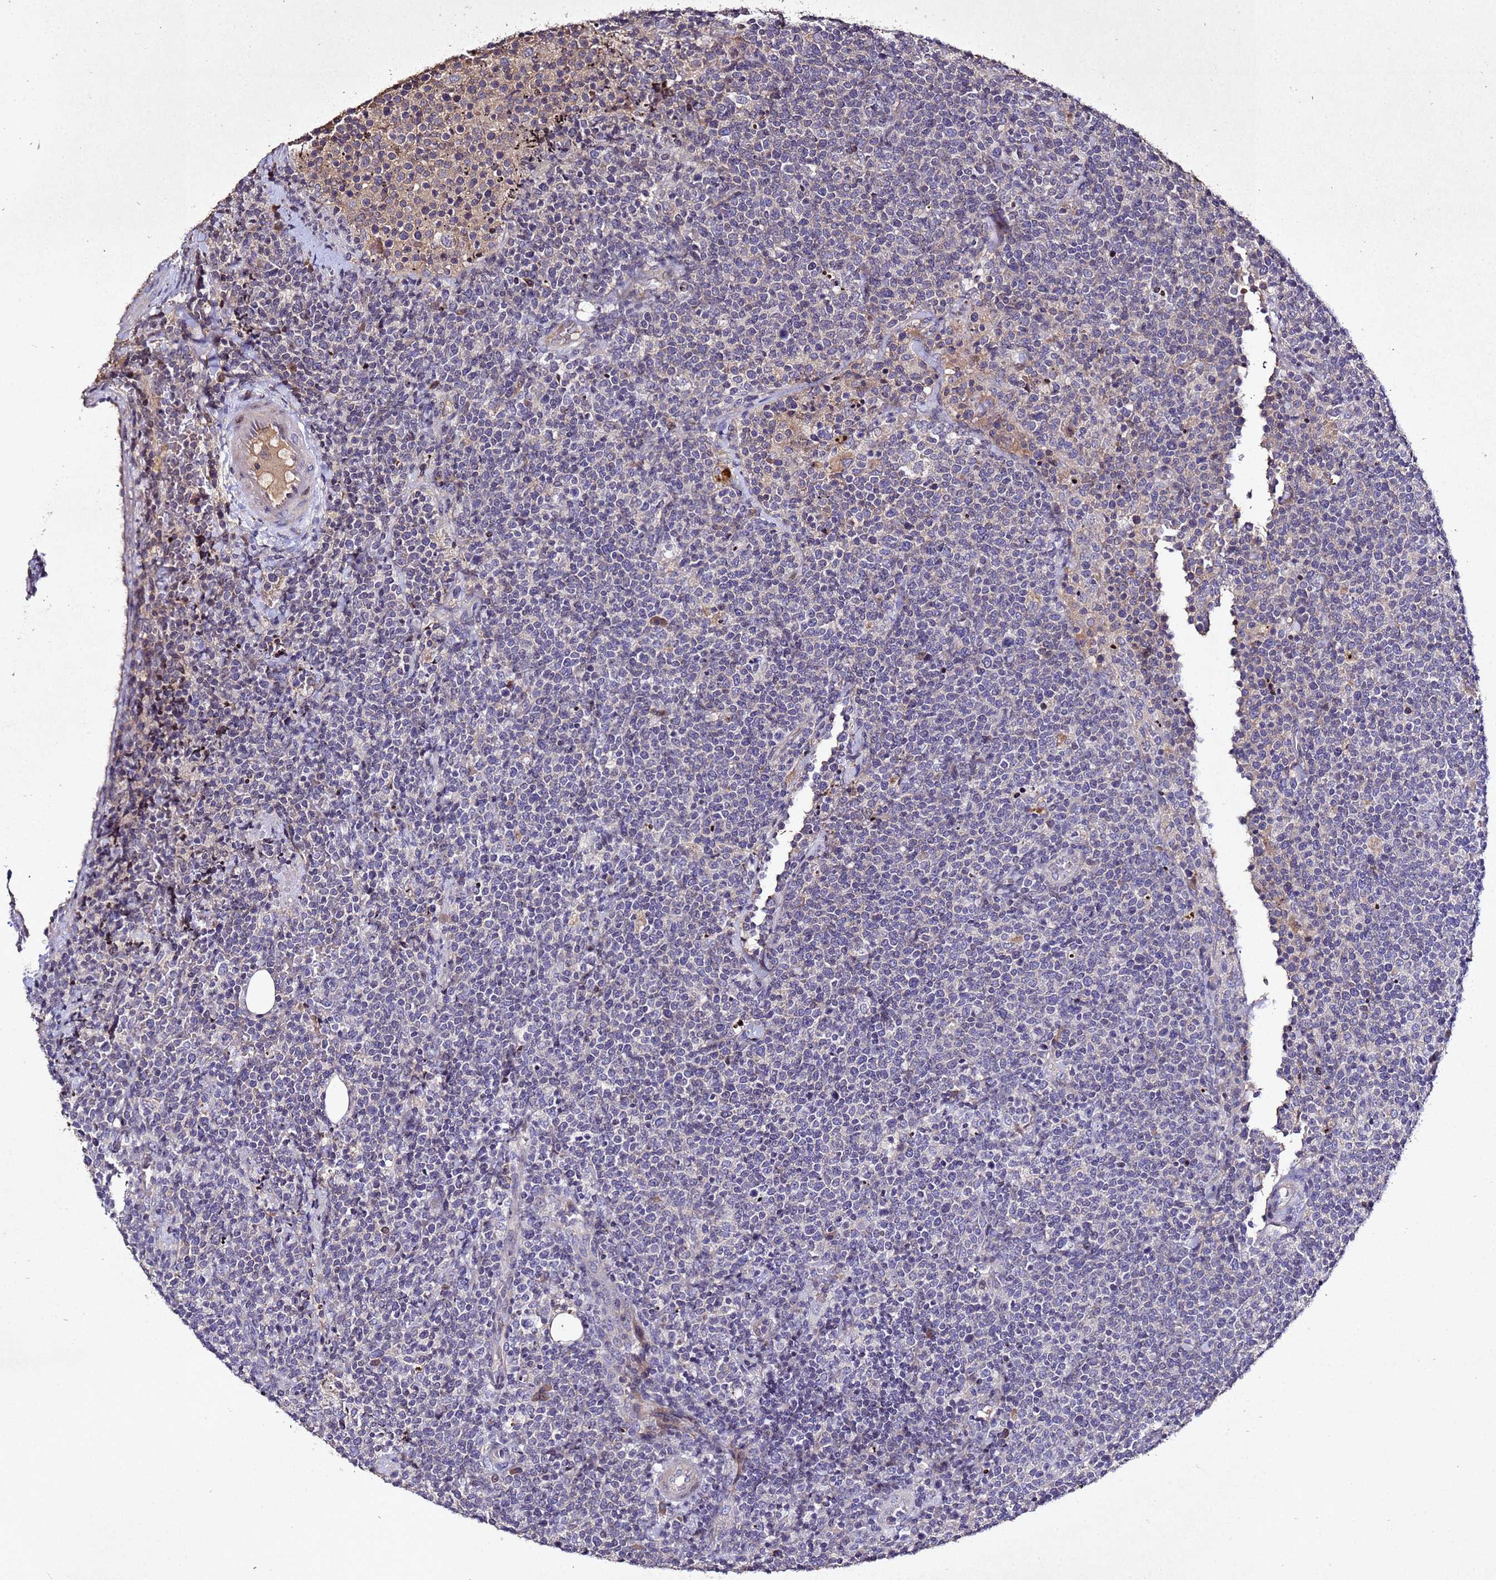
{"staining": {"intensity": "negative", "quantity": "none", "location": "none"}, "tissue": "lymphoma", "cell_type": "Tumor cells", "image_type": "cancer", "snomed": [{"axis": "morphology", "description": "Malignant lymphoma, non-Hodgkin's type, High grade"}, {"axis": "topography", "description": "Lymph node"}], "caption": "The histopathology image reveals no staining of tumor cells in malignant lymphoma, non-Hodgkin's type (high-grade).", "gene": "SV2B", "patient": {"sex": "male", "age": 61}}